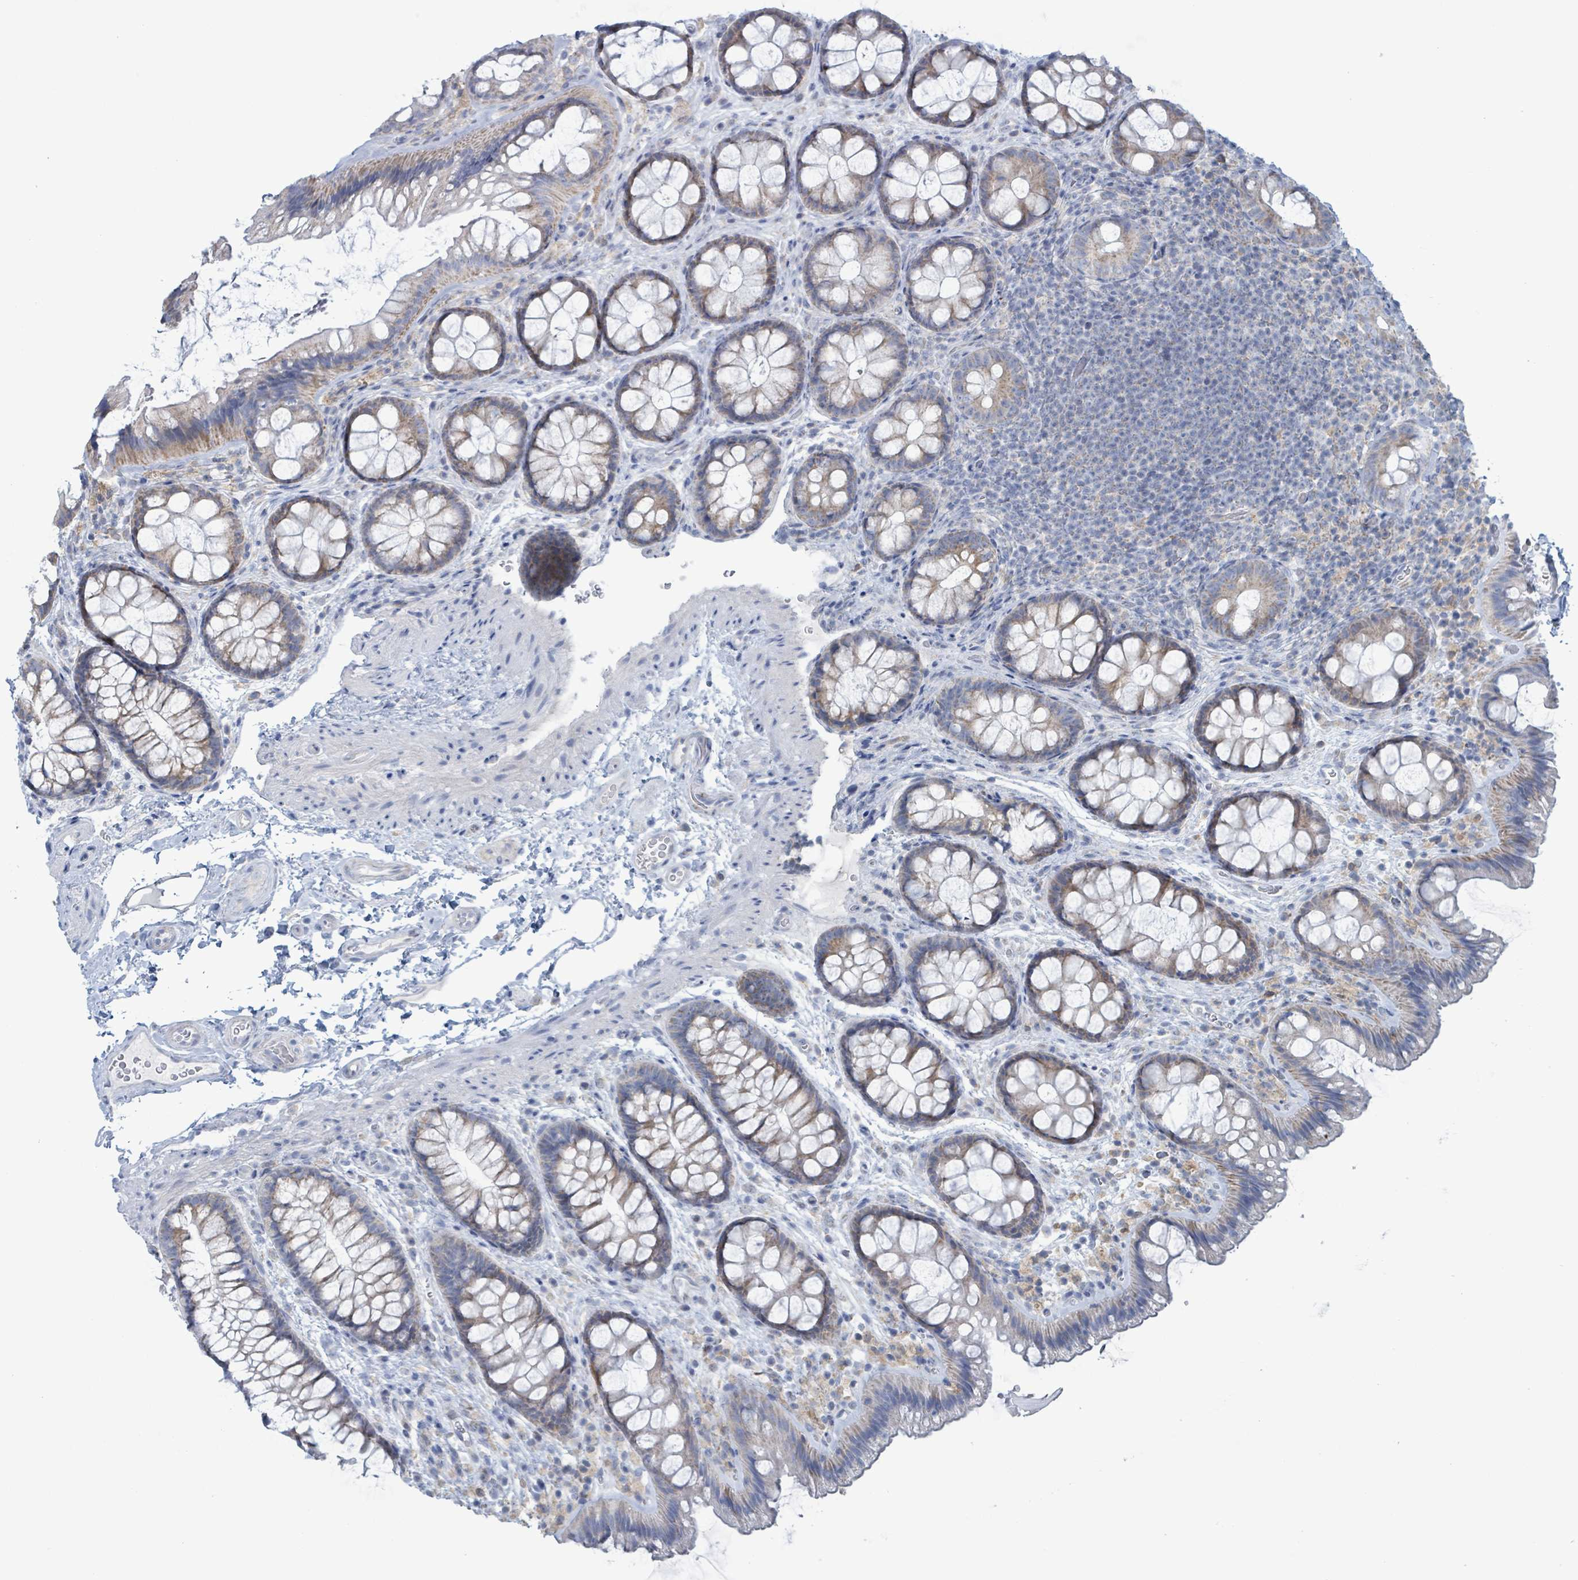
{"staining": {"intensity": "negative", "quantity": "none", "location": "none"}, "tissue": "colon", "cell_type": "Endothelial cells", "image_type": "normal", "snomed": [{"axis": "morphology", "description": "Normal tissue, NOS"}, {"axis": "topography", "description": "Colon"}], "caption": "Immunohistochemical staining of unremarkable human colon displays no significant positivity in endothelial cells. (Immunohistochemistry, brightfield microscopy, high magnification).", "gene": "AKR1C4", "patient": {"sex": "male", "age": 46}}